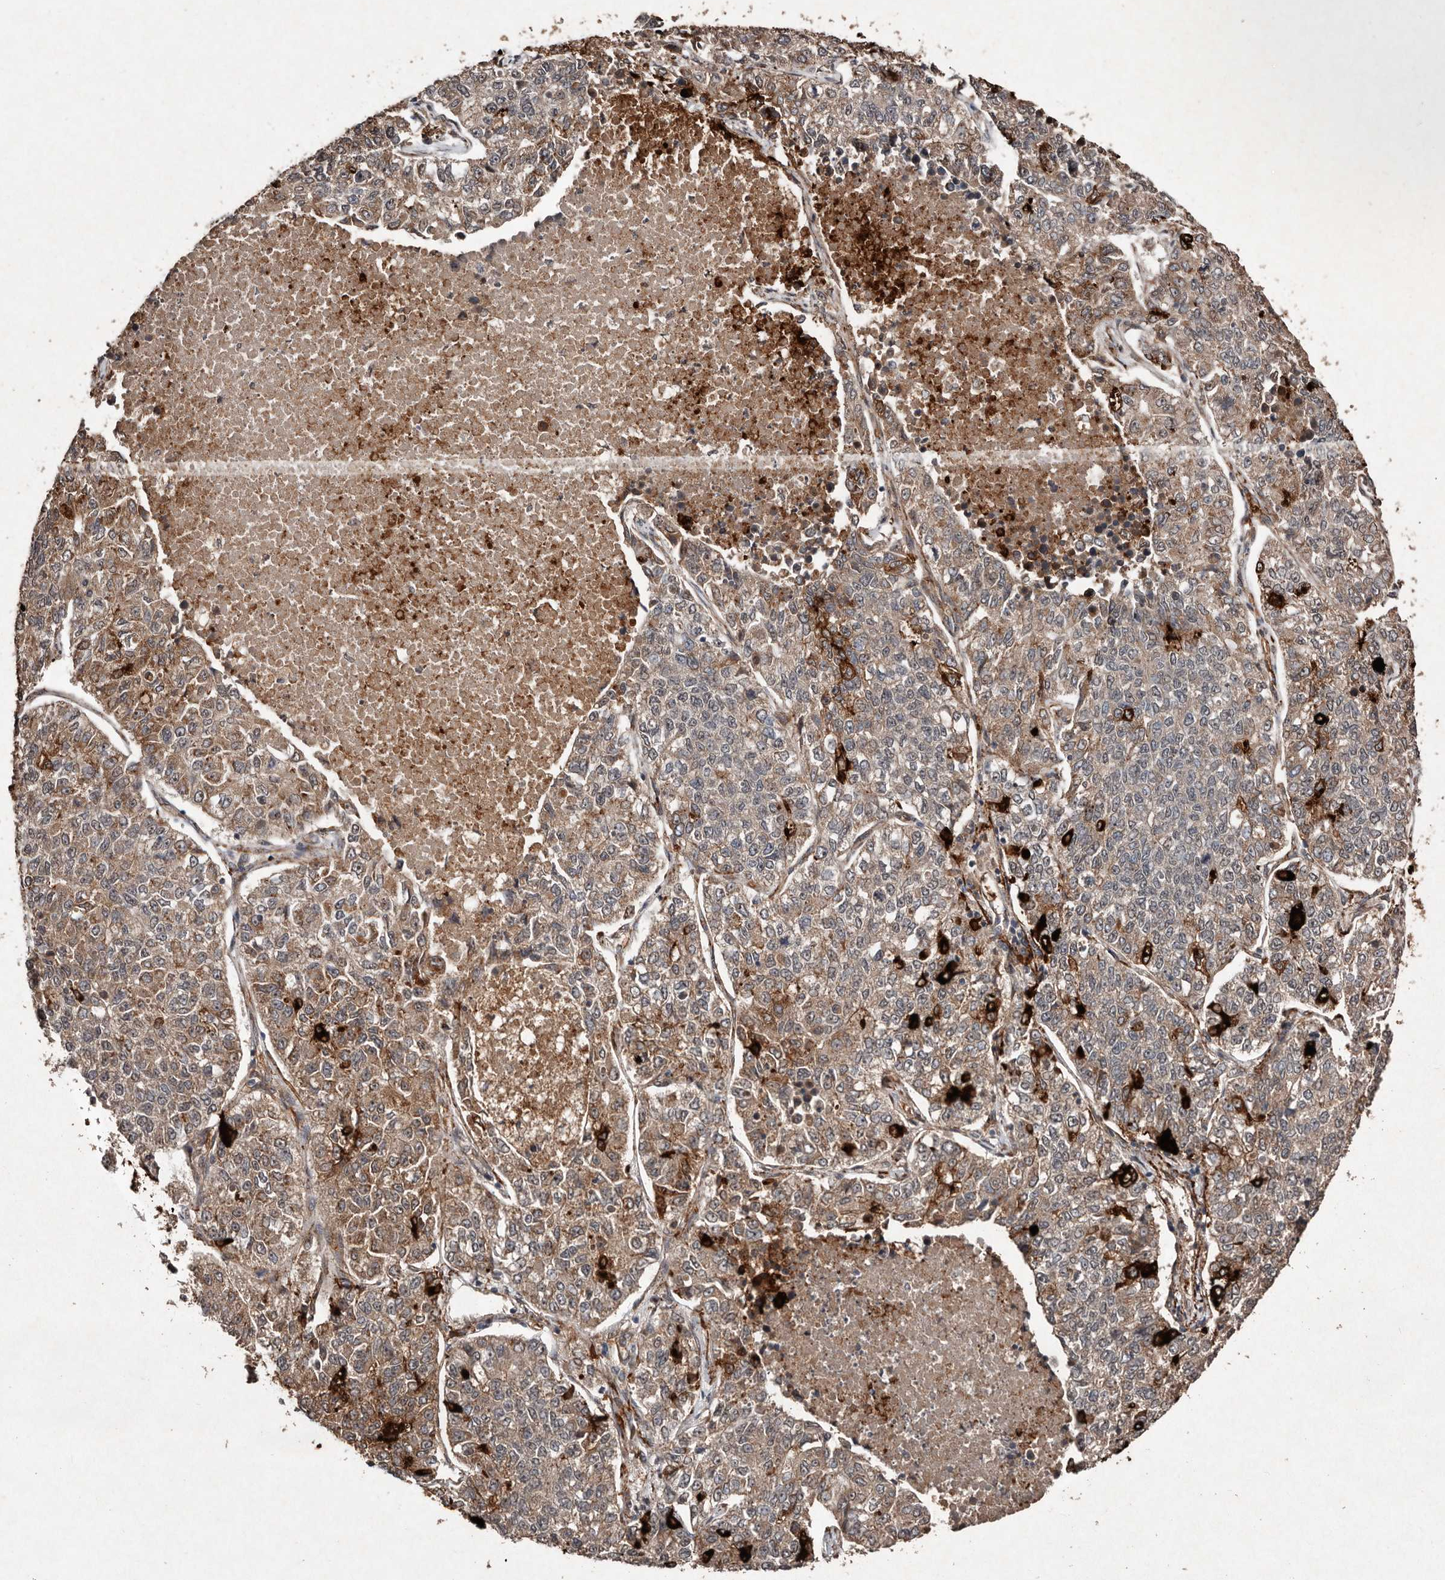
{"staining": {"intensity": "moderate", "quantity": ">75%", "location": "cytoplasmic/membranous"}, "tissue": "lung cancer", "cell_type": "Tumor cells", "image_type": "cancer", "snomed": [{"axis": "morphology", "description": "Adenocarcinoma, NOS"}, {"axis": "topography", "description": "Lung"}], "caption": "Lung cancer stained with immunohistochemistry displays moderate cytoplasmic/membranous expression in approximately >75% of tumor cells.", "gene": "DIP2C", "patient": {"sex": "male", "age": 49}}